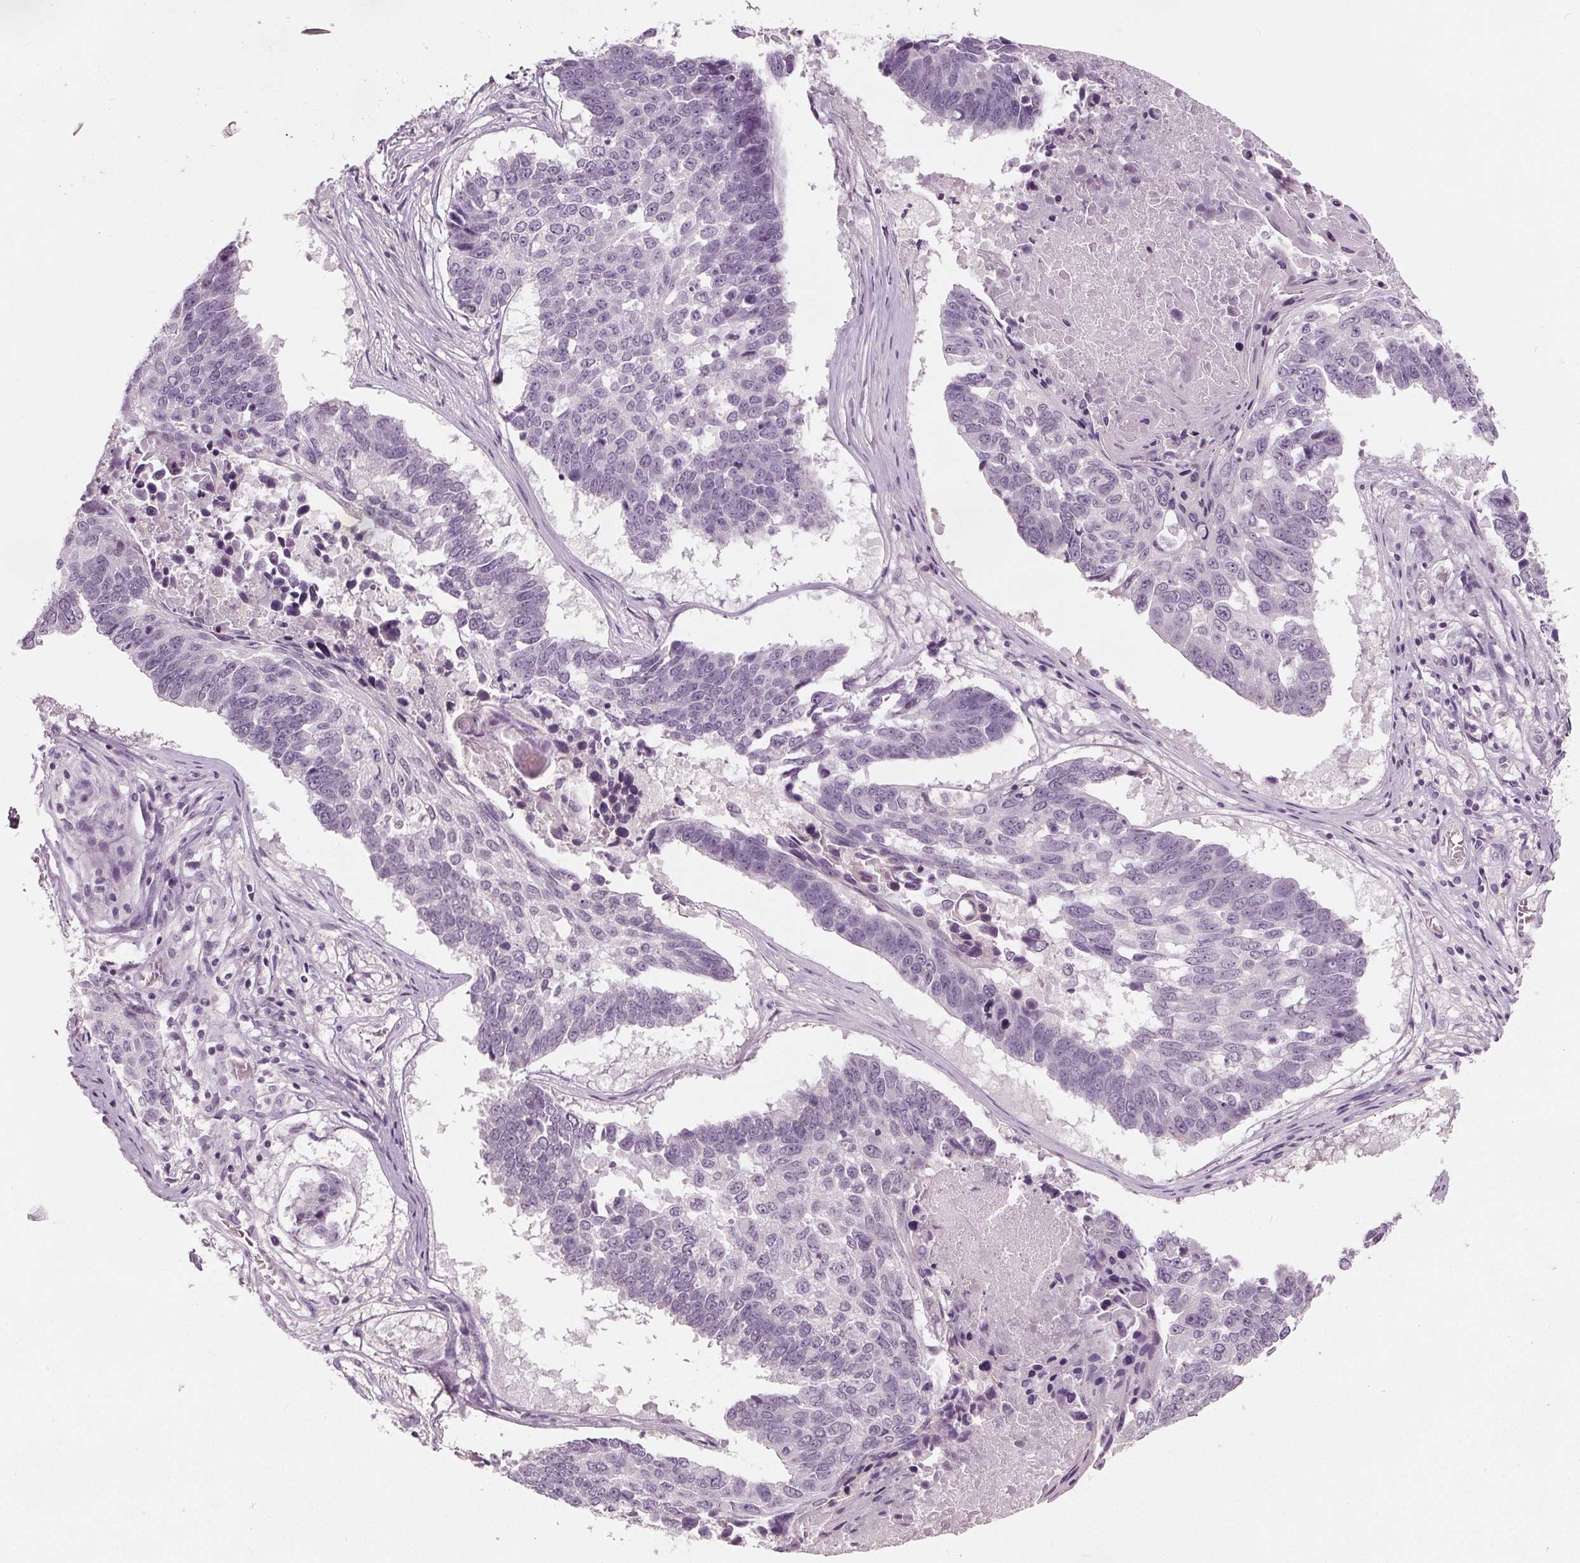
{"staining": {"intensity": "negative", "quantity": "none", "location": "none"}, "tissue": "lung cancer", "cell_type": "Tumor cells", "image_type": "cancer", "snomed": [{"axis": "morphology", "description": "Squamous cell carcinoma, NOS"}, {"axis": "topography", "description": "Lung"}], "caption": "Protein analysis of lung cancer (squamous cell carcinoma) exhibits no significant staining in tumor cells.", "gene": "TKFC", "patient": {"sex": "male", "age": 73}}